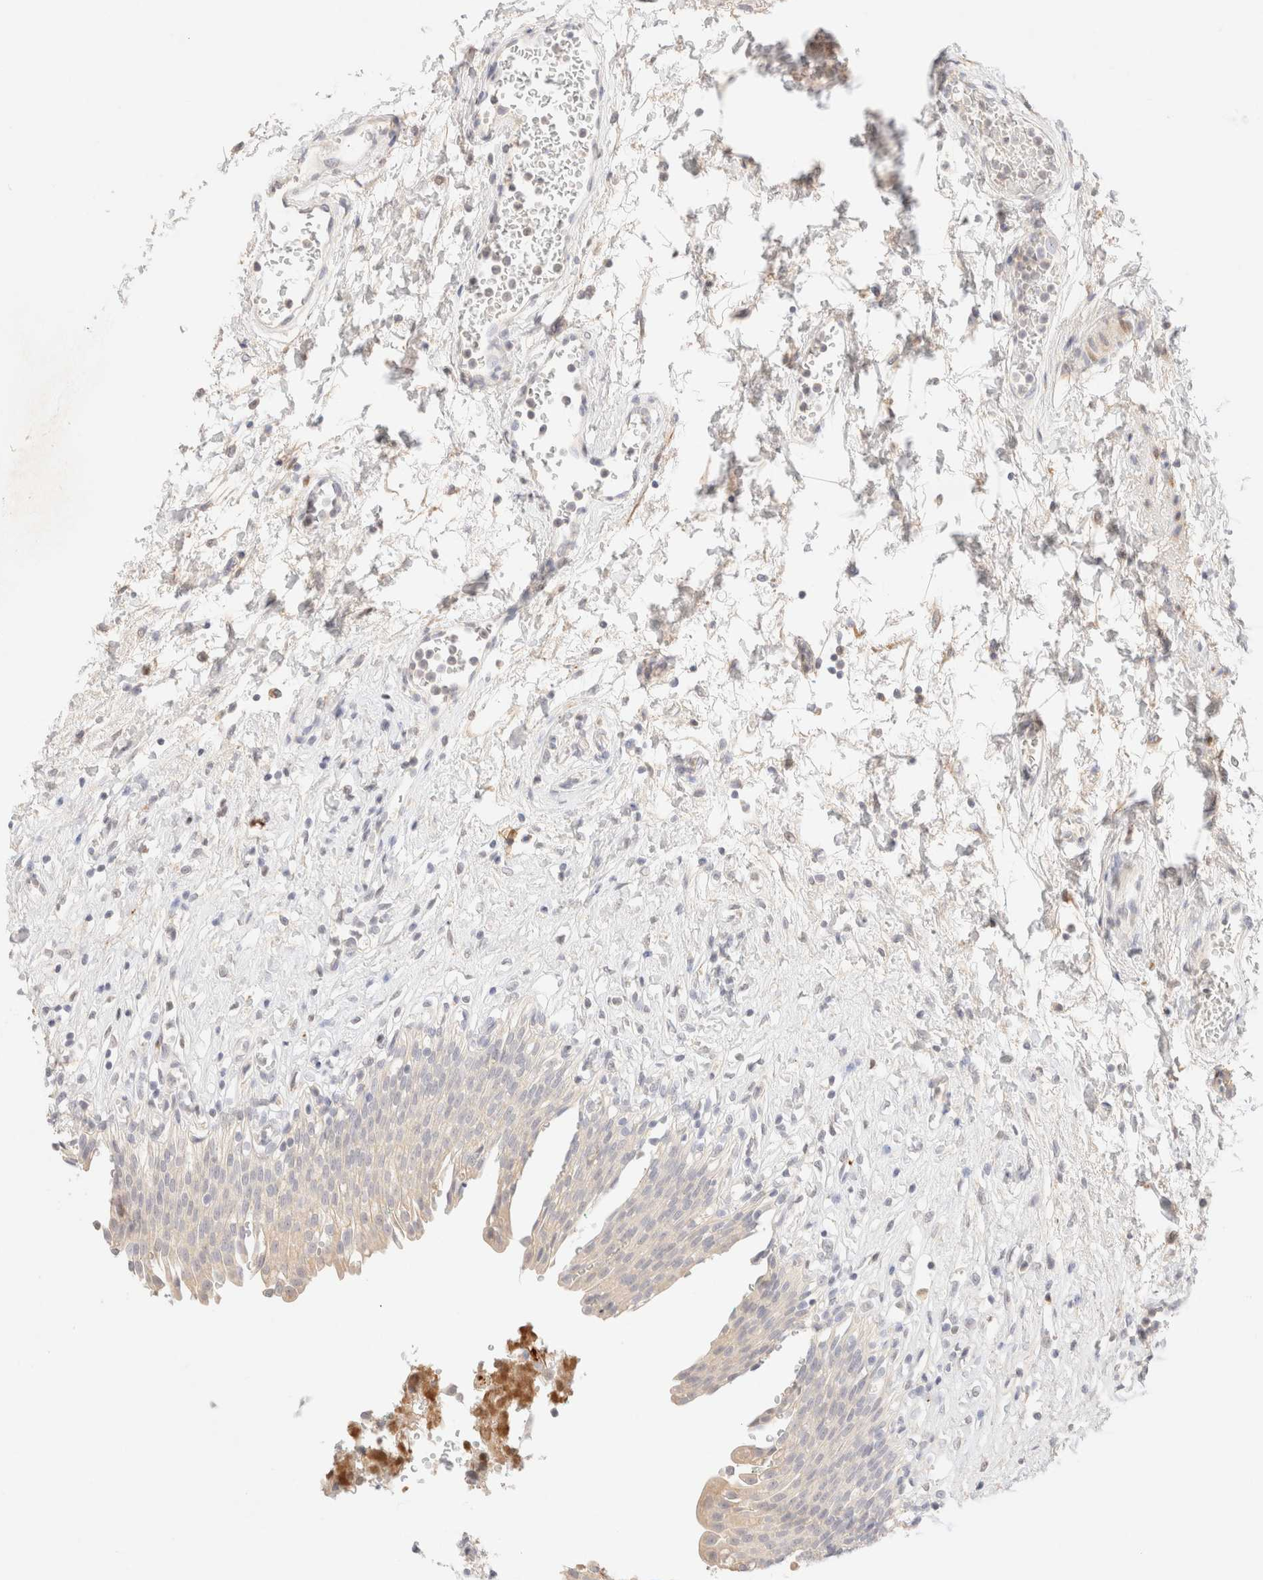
{"staining": {"intensity": "weak", "quantity": "<25%", "location": "cytoplasmic/membranous"}, "tissue": "urinary bladder", "cell_type": "Urothelial cells", "image_type": "normal", "snomed": [{"axis": "morphology", "description": "Urothelial carcinoma, High grade"}, {"axis": "topography", "description": "Urinary bladder"}], "caption": "Urothelial cells are negative for protein expression in normal human urinary bladder. (Immunohistochemistry (ihc), brightfield microscopy, high magnification).", "gene": "SNTB1", "patient": {"sex": "male", "age": 46}}